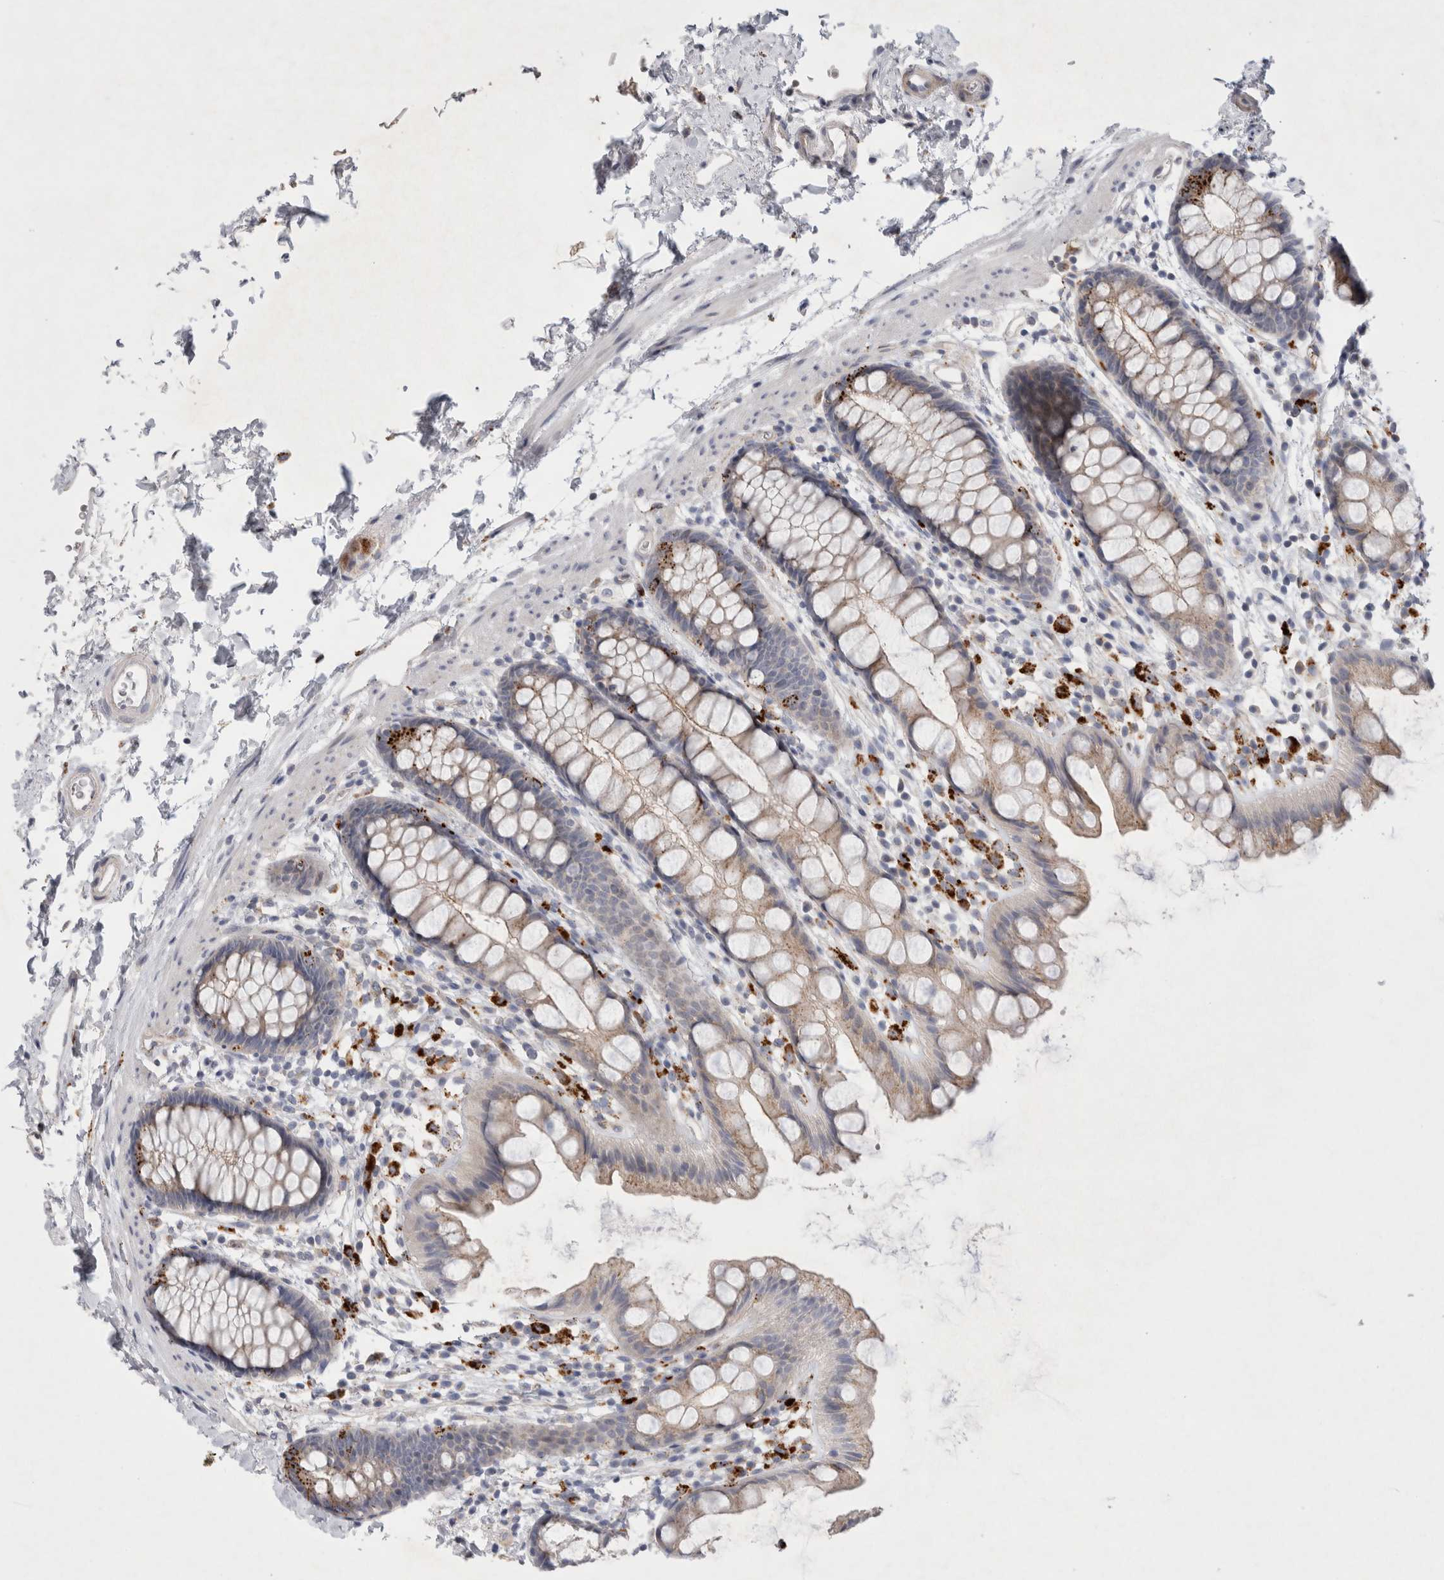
{"staining": {"intensity": "negative", "quantity": "none", "location": "none"}, "tissue": "rectum", "cell_type": "Glandular cells", "image_type": "normal", "snomed": [{"axis": "morphology", "description": "Normal tissue, NOS"}, {"axis": "topography", "description": "Rectum"}], "caption": "Glandular cells are negative for protein expression in unremarkable human rectum. The staining is performed using DAB brown chromogen with nuclei counter-stained in using hematoxylin.", "gene": "GAA", "patient": {"sex": "female", "age": 65}}